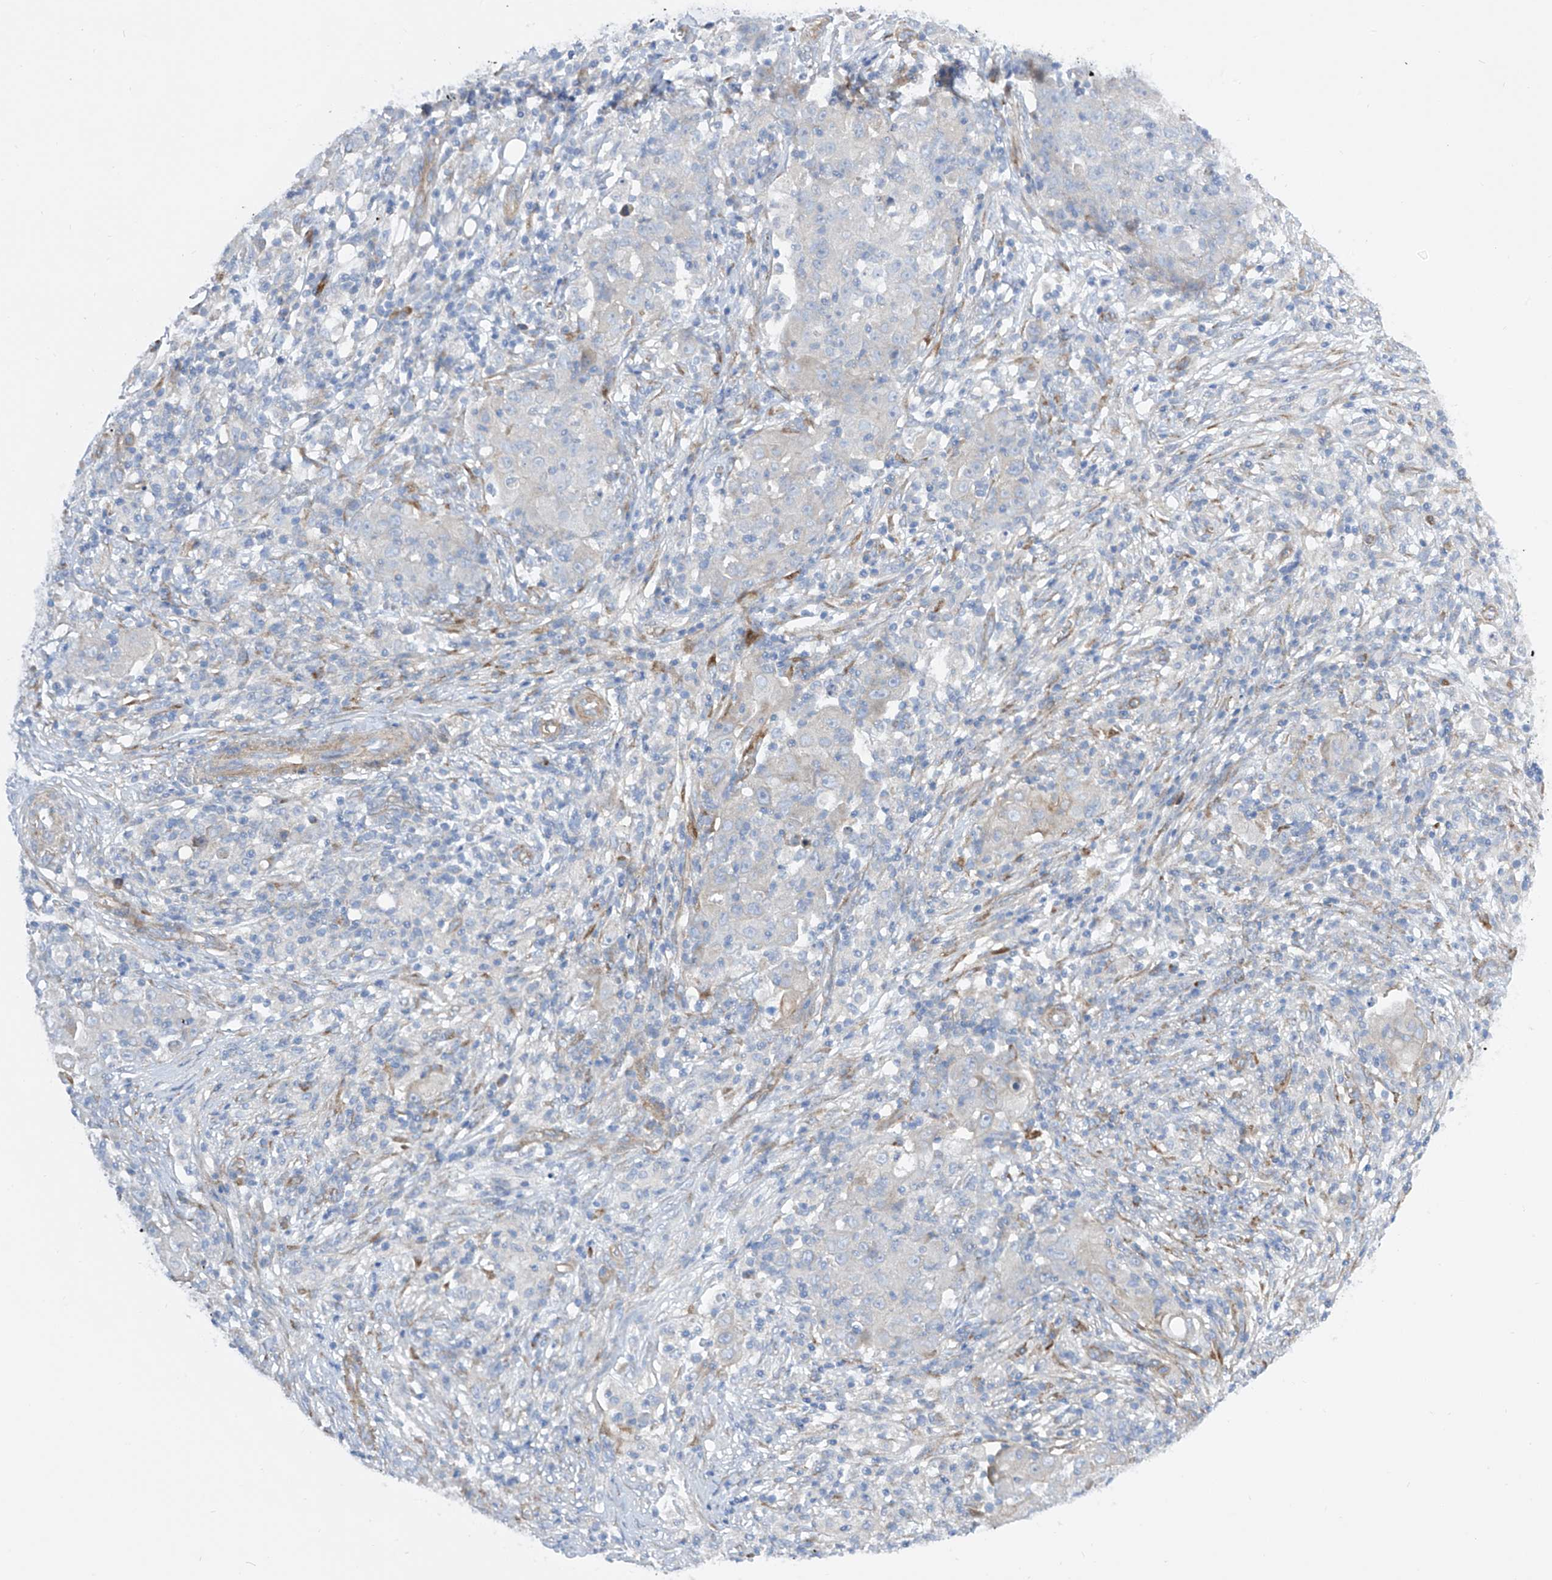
{"staining": {"intensity": "negative", "quantity": "none", "location": "none"}, "tissue": "ovarian cancer", "cell_type": "Tumor cells", "image_type": "cancer", "snomed": [{"axis": "morphology", "description": "Carcinoma, endometroid"}, {"axis": "topography", "description": "Ovary"}], "caption": "IHC micrograph of neoplastic tissue: ovarian cancer (endometroid carcinoma) stained with DAB (3,3'-diaminobenzidine) displays no significant protein positivity in tumor cells. The staining was performed using DAB to visualize the protein expression in brown, while the nuclei were stained in blue with hematoxylin (Magnification: 20x).", "gene": "LCA5", "patient": {"sex": "female", "age": 42}}